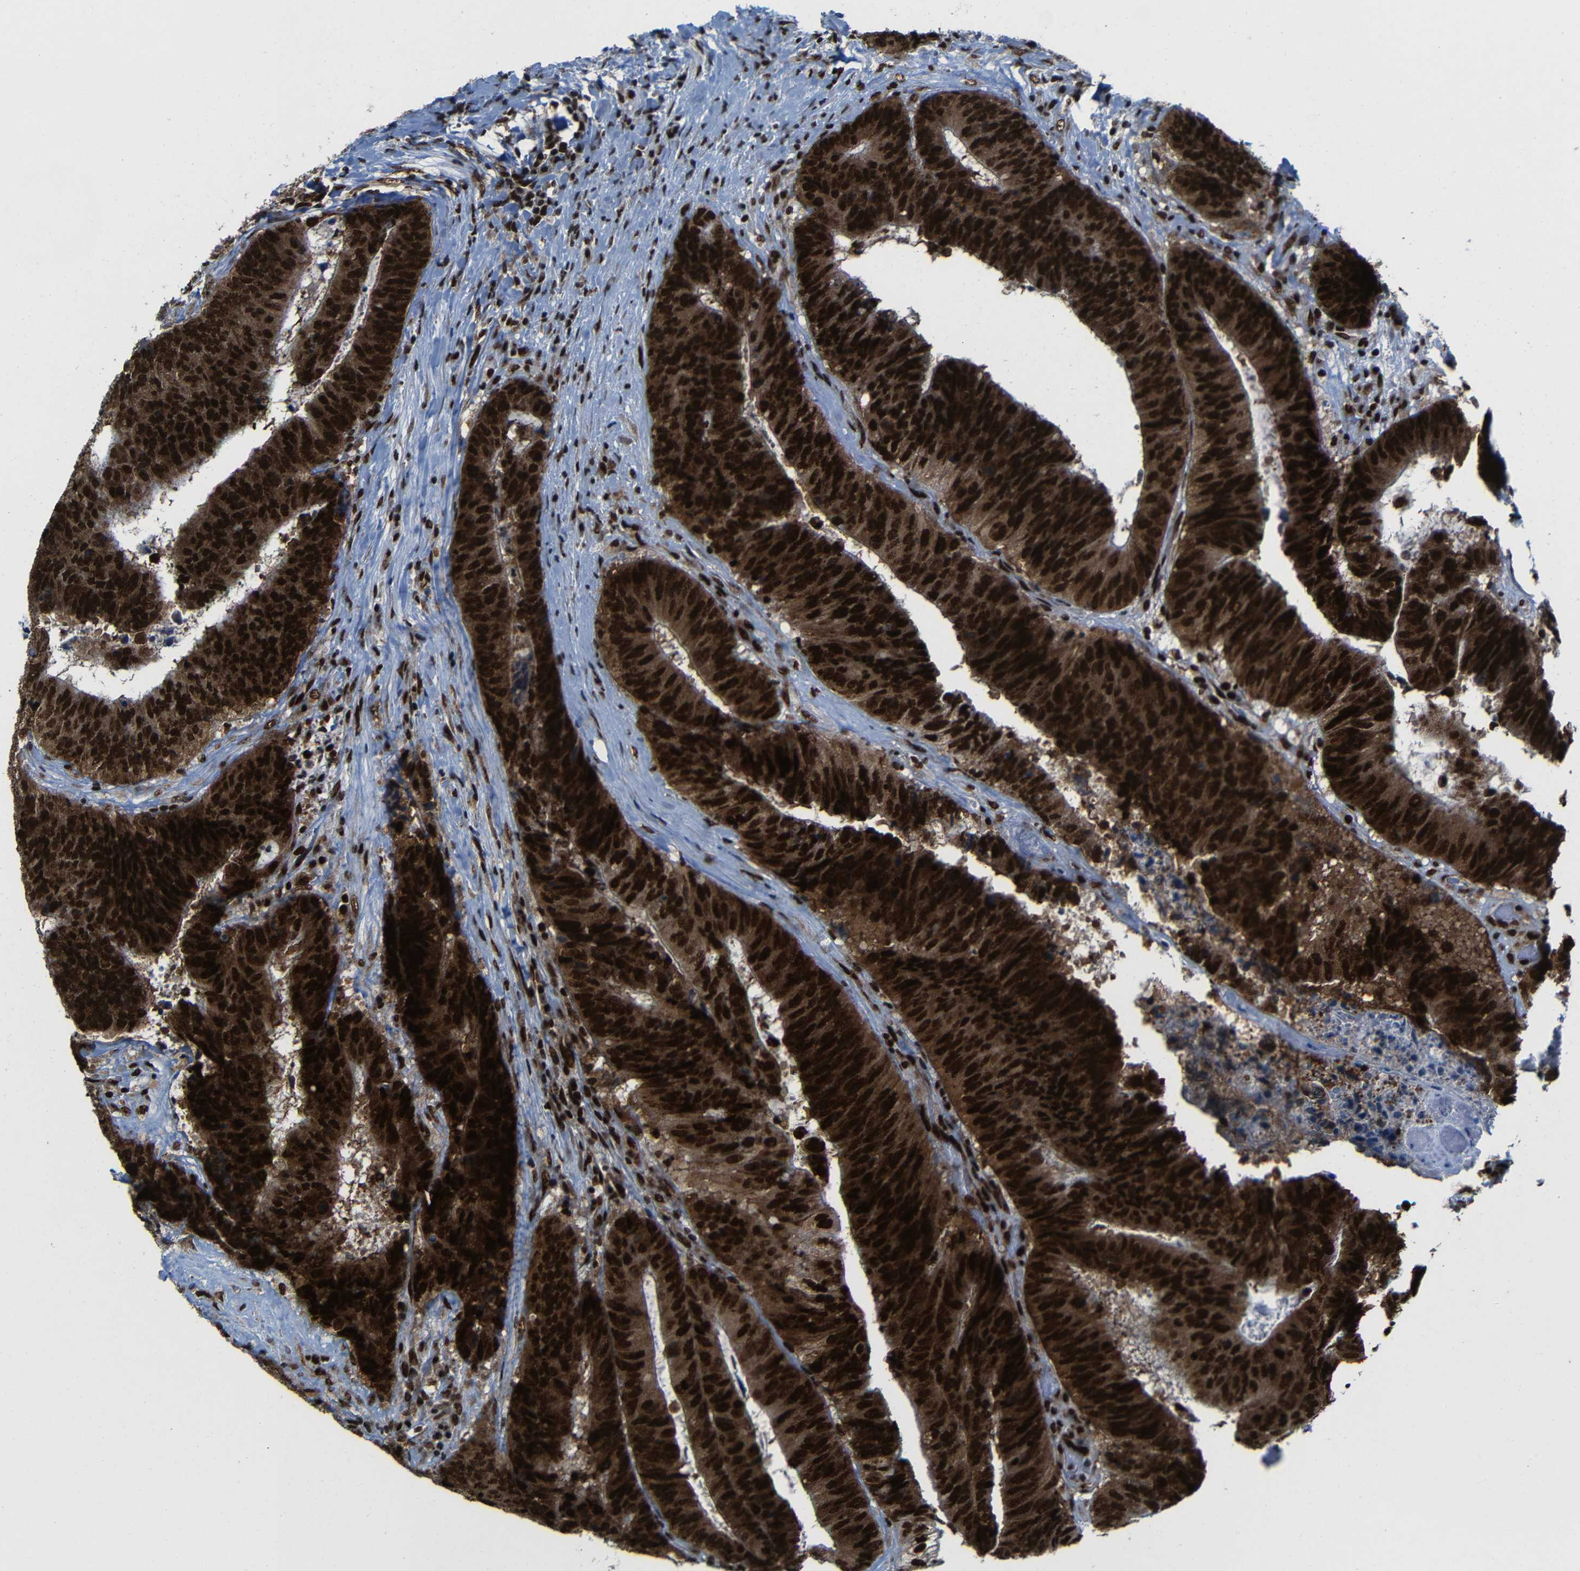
{"staining": {"intensity": "strong", "quantity": ">75%", "location": "cytoplasmic/membranous,nuclear"}, "tissue": "colorectal cancer", "cell_type": "Tumor cells", "image_type": "cancer", "snomed": [{"axis": "morphology", "description": "Adenocarcinoma, NOS"}, {"axis": "topography", "description": "Rectum"}], "caption": "Strong cytoplasmic/membranous and nuclear positivity for a protein is appreciated in about >75% of tumor cells of colorectal cancer (adenocarcinoma) using immunohistochemistry.", "gene": "PTBP1", "patient": {"sex": "male", "age": 72}}